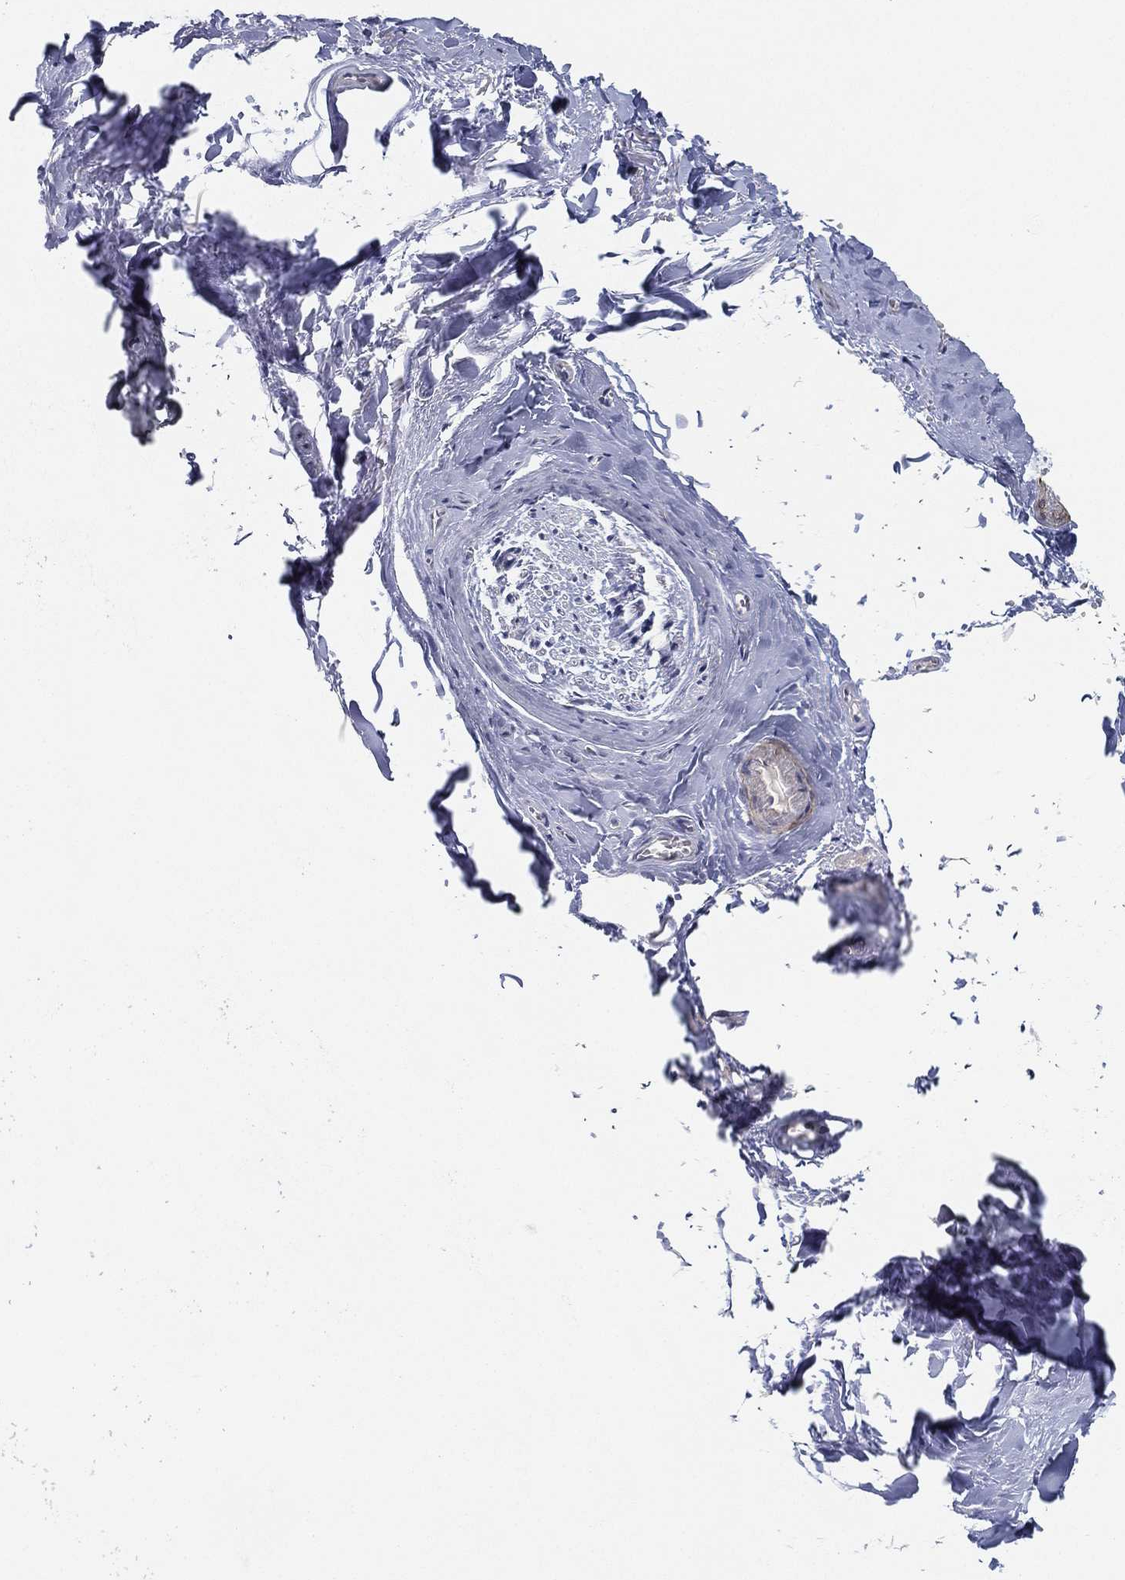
{"staining": {"intensity": "negative", "quantity": "none", "location": "none"}, "tissue": "soft tissue", "cell_type": "Fibroblasts", "image_type": "normal", "snomed": [{"axis": "morphology", "description": "Normal tissue, NOS"}, {"axis": "morphology", "description": "Squamous cell carcinoma, NOS"}, {"axis": "topography", "description": "Cartilage tissue"}, {"axis": "topography", "description": "Lung"}], "caption": "Human soft tissue stained for a protein using immunohistochemistry (IHC) demonstrates no expression in fibroblasts.", "gene": "GPR61", "patient": {"sex": "male", "age": 66}}